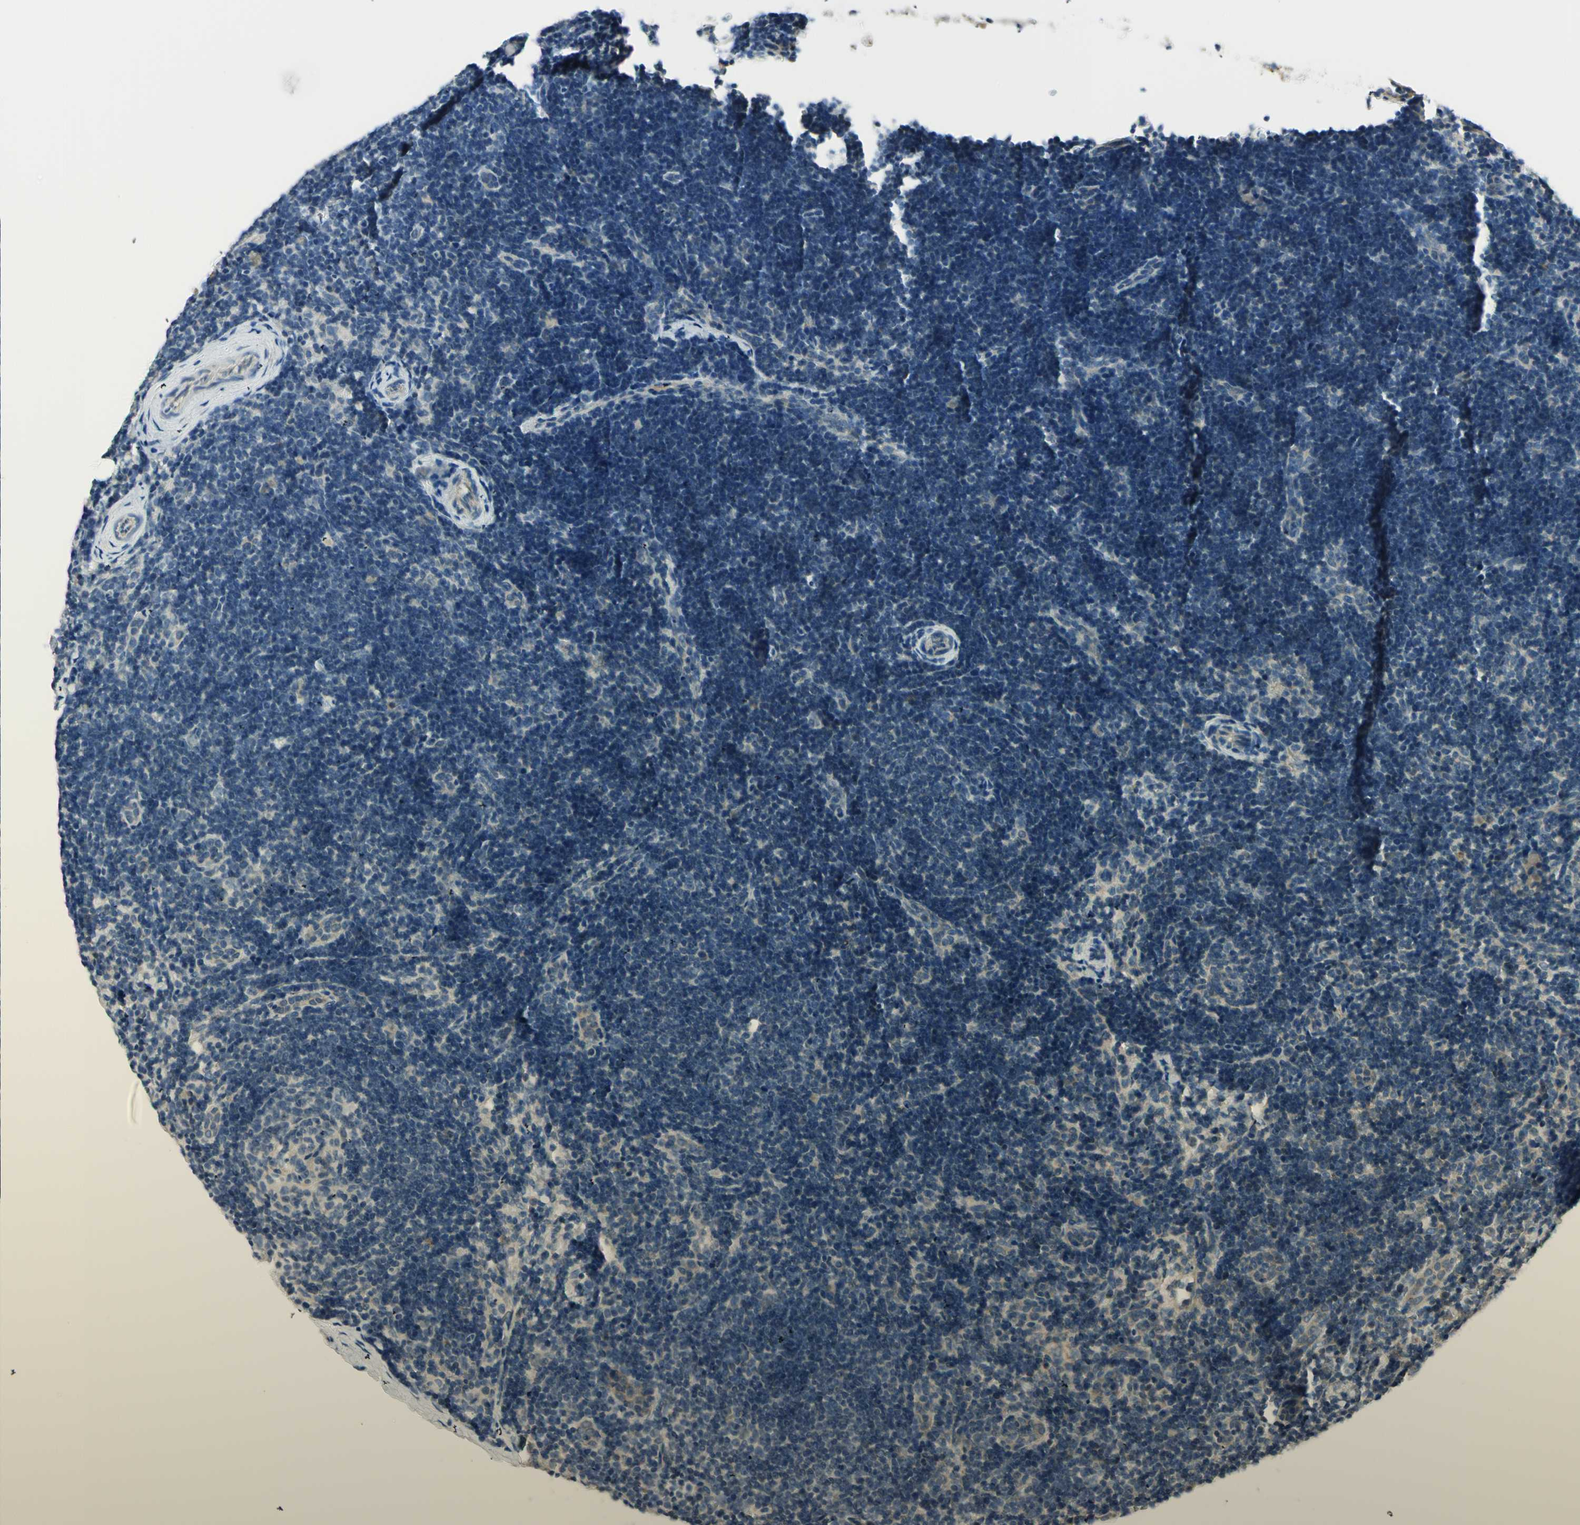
{"staining": {"intensity": "negative", "quantity": "none", "location": "none"}, "tissue": "lymph node", "cell_type": "Germinal center cells", "image_type": "normal", "snomed": [{"axis": "morphology", "description": "Normal tissue, NOS"}, {"axis": "topography", "description": "Lymph node"}], "caption": "The histopathology image exhibits no staining of germinal center cells in benign lymph node.", "gene": "IGDCC4", "patient": {"sex": "female", "age": 14}}